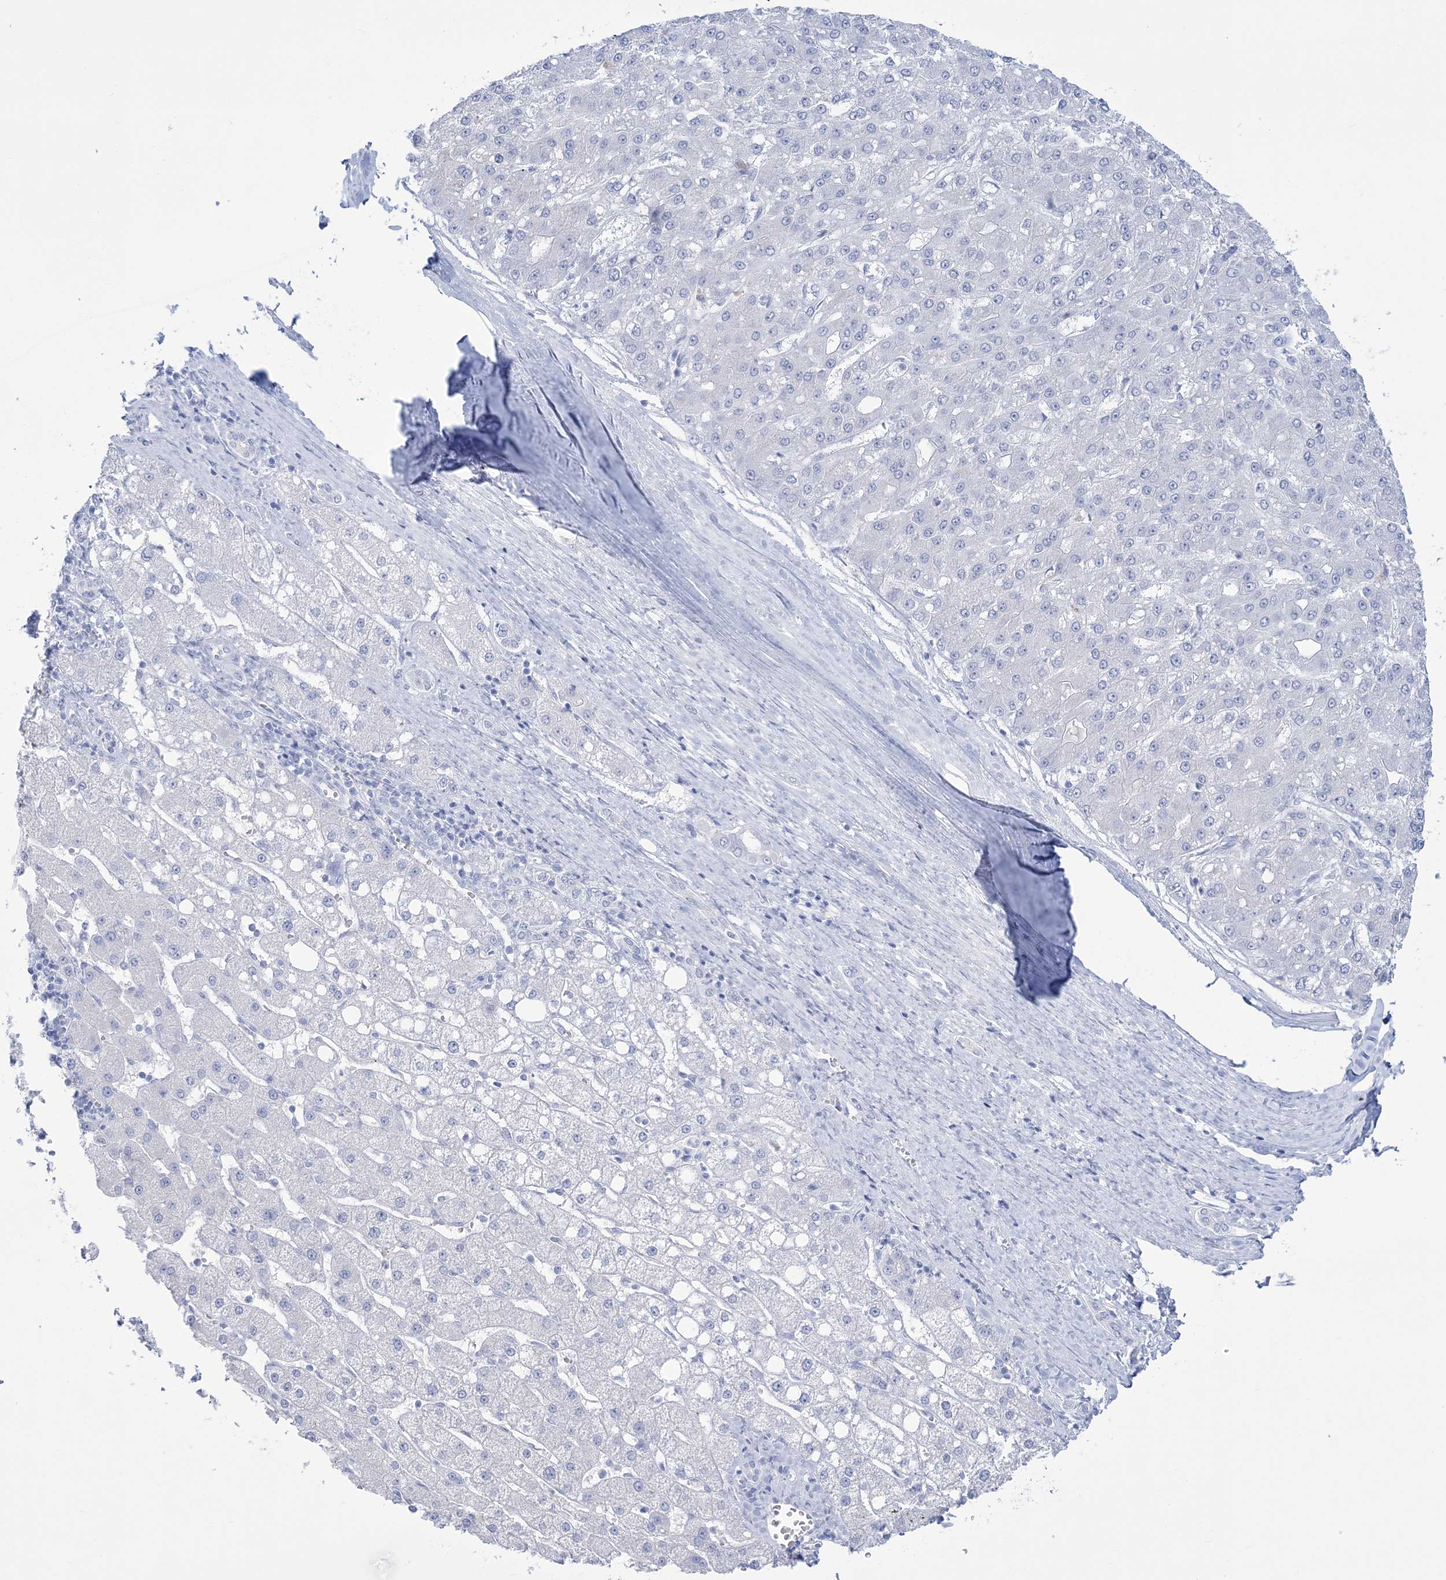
{"staining": {"intensity": "negative", "quantity": "none", "location": "none"}, "tissue": "liver cancer", "cell_type": "Tumor cells", "image_type": "cancer", "snomed": [{"axis": "morphology", "description": "Carcinoma, Hepatocellular, NOS"}, {"axis": "topography", "description": "Liver"}], "caption": "This is a image of immunohistochemistry staining of liver hepatocellular carcinoma, which shows no staining in tumor cells. (DAB (3,3'-diaminobenzidine) immunohistochemistry (IHC) with hematoxylin counter stain).", "gene": "RBP2", "patient": {"sex": "male", "age": 67}}